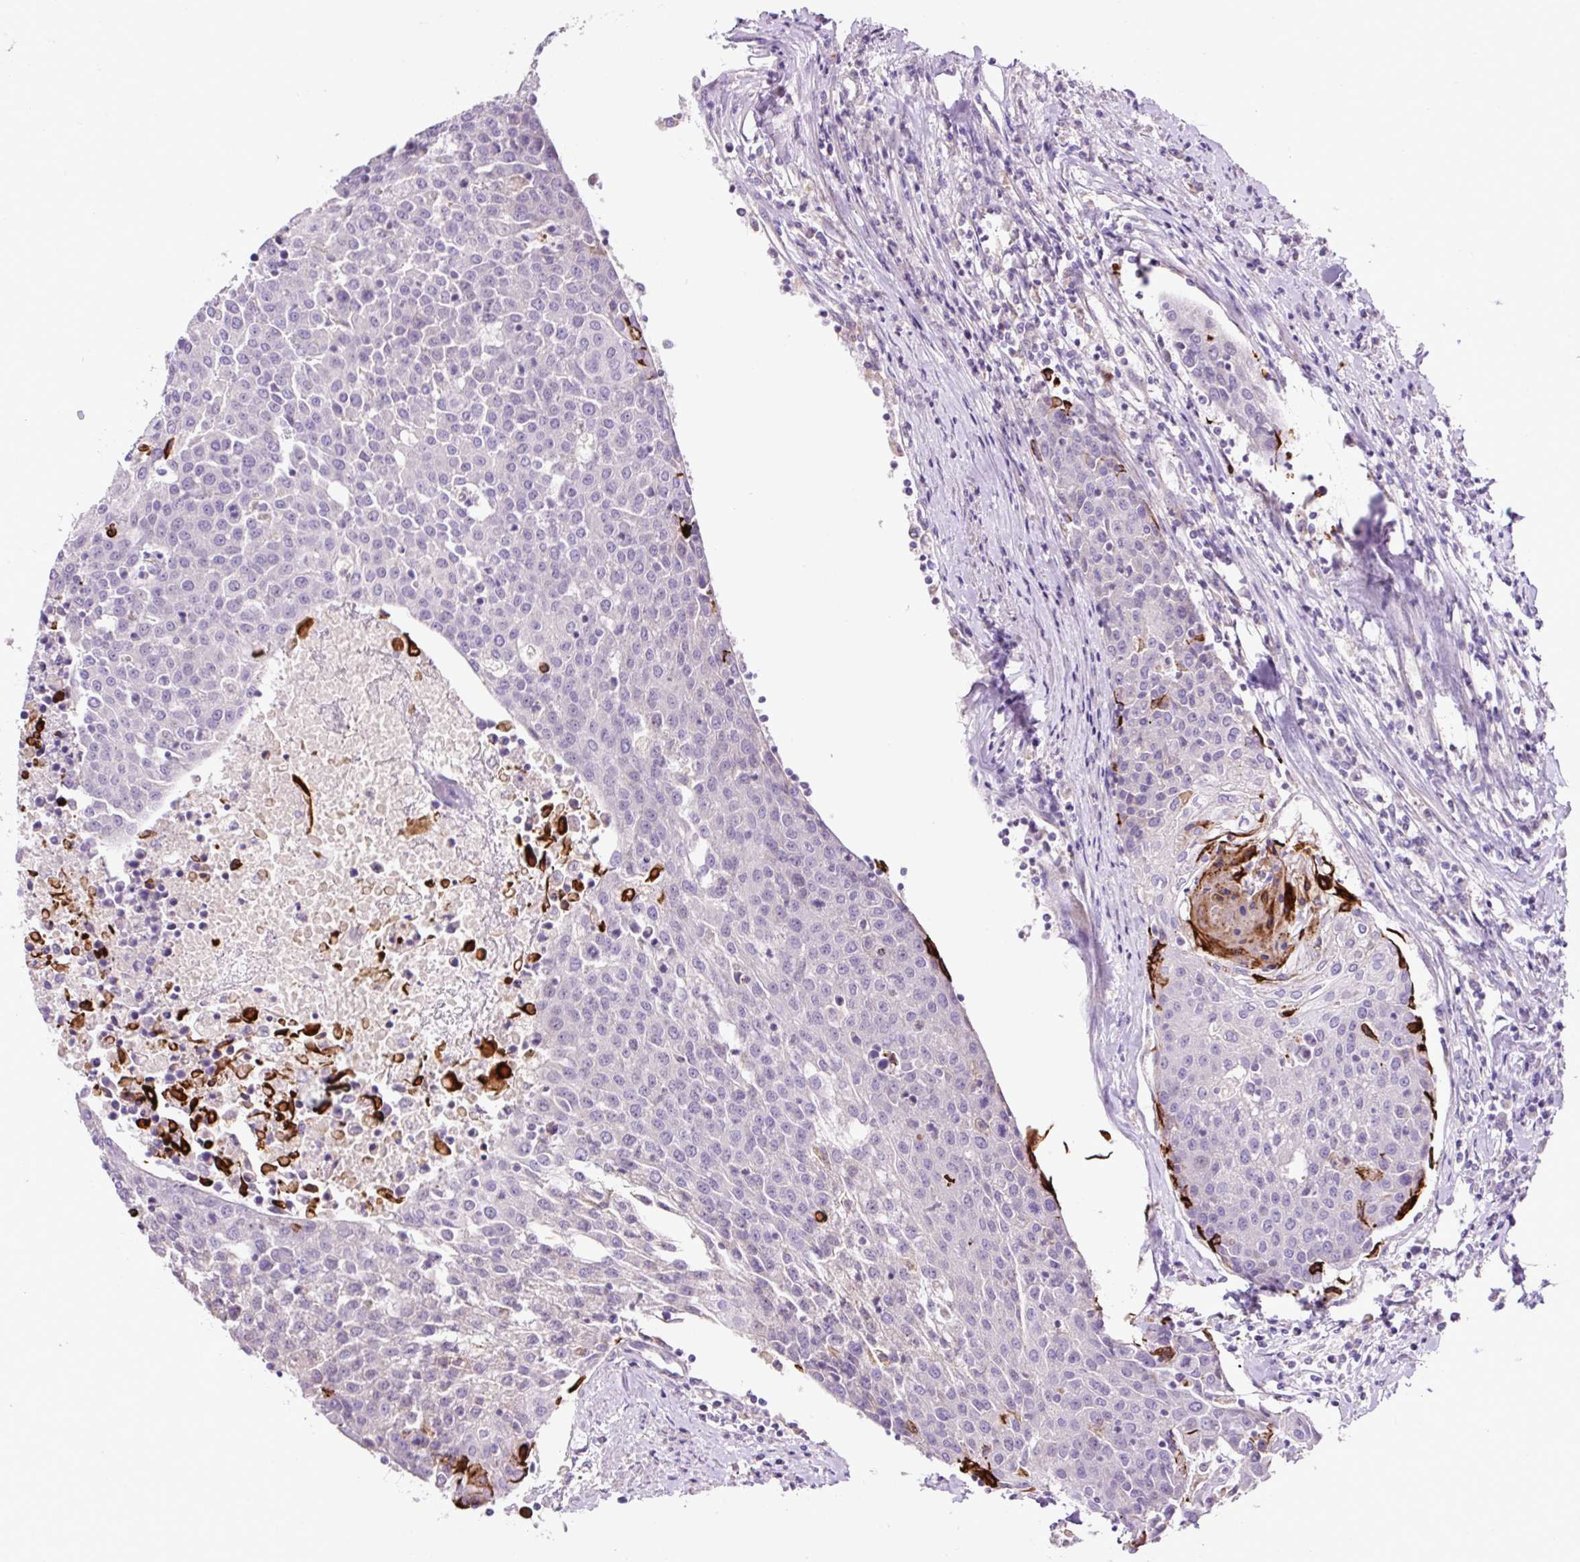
{"staining": {"intensity": "negative", "quantity": "none", "location": "none"}, "tissue": "urothelial cancer", "cell_type": "Tumor cells", "image_type": "cancer", "snomed": [{"axis": "morphology", "description": "Urothelial carcinoma, High grade"}, {"axis": "topography", "description": "Urinary bladder"}], "caption": "Immunohistochemistry (IHC) micrograph of urothelial cancer stained for a protein (brown), which demonstrates no positivity in tumor cells.", "gene": "OGDHL", "patient": {"sex": "female", "age": 85}}